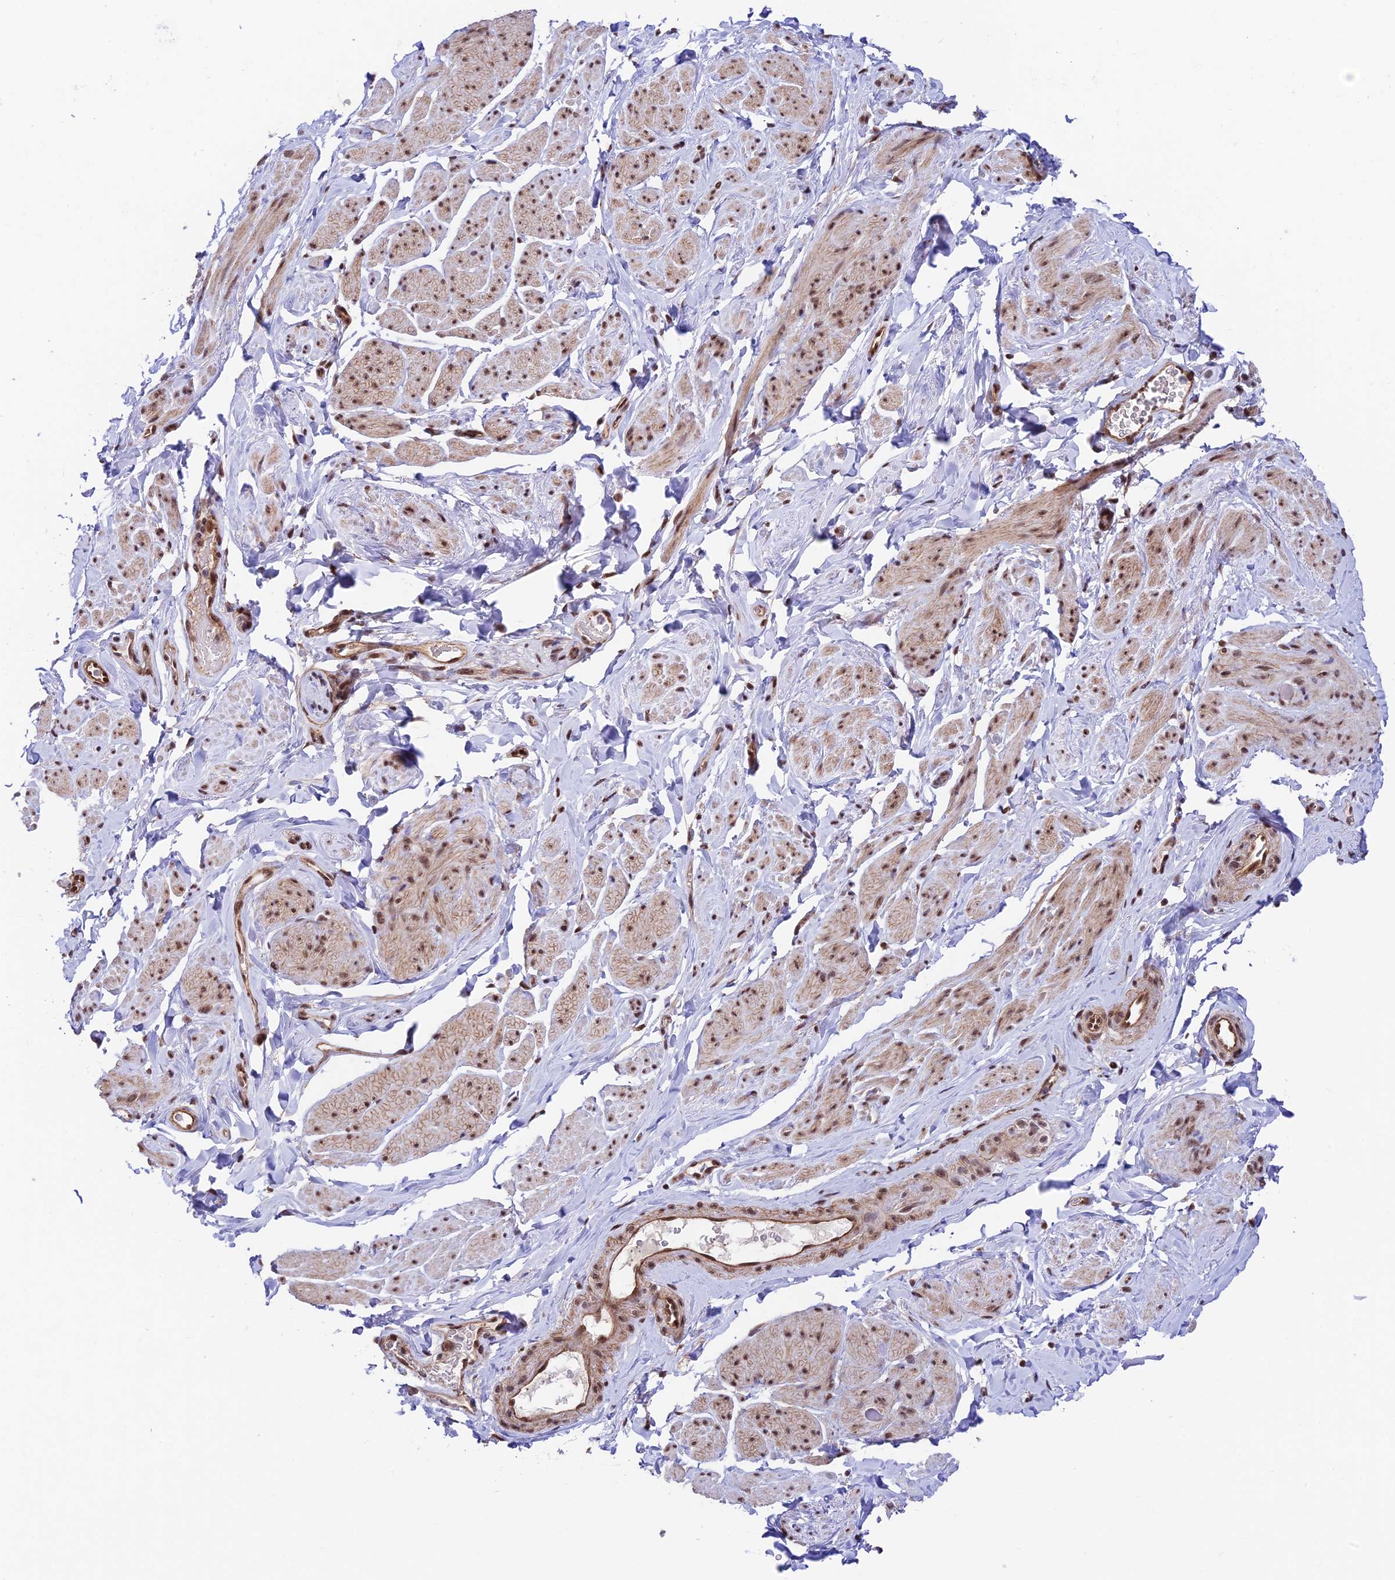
{"staining": {"intensity": "moderate", "quantity": ">75%", "location": "nuclear"}, "tissue": "smooth muscle", "cell_type": "Smooth muscle cells", "image_type": "normal", "snomed": [{"axis": "morphology", "description": "Normal tissue, NOS"}, {"axis": "topography", "description": "Smooth muscle"}, {"axis": "topography", "description": "Peripheral nerve tissue"}], "caption": "Human smooth muscle stained with a brown dye reveals moderate nuclear positive expression in approximately >75% of smooth muscle cells.", "gene": "RBM42", "patient": {"sex": "male", "age": 69}}